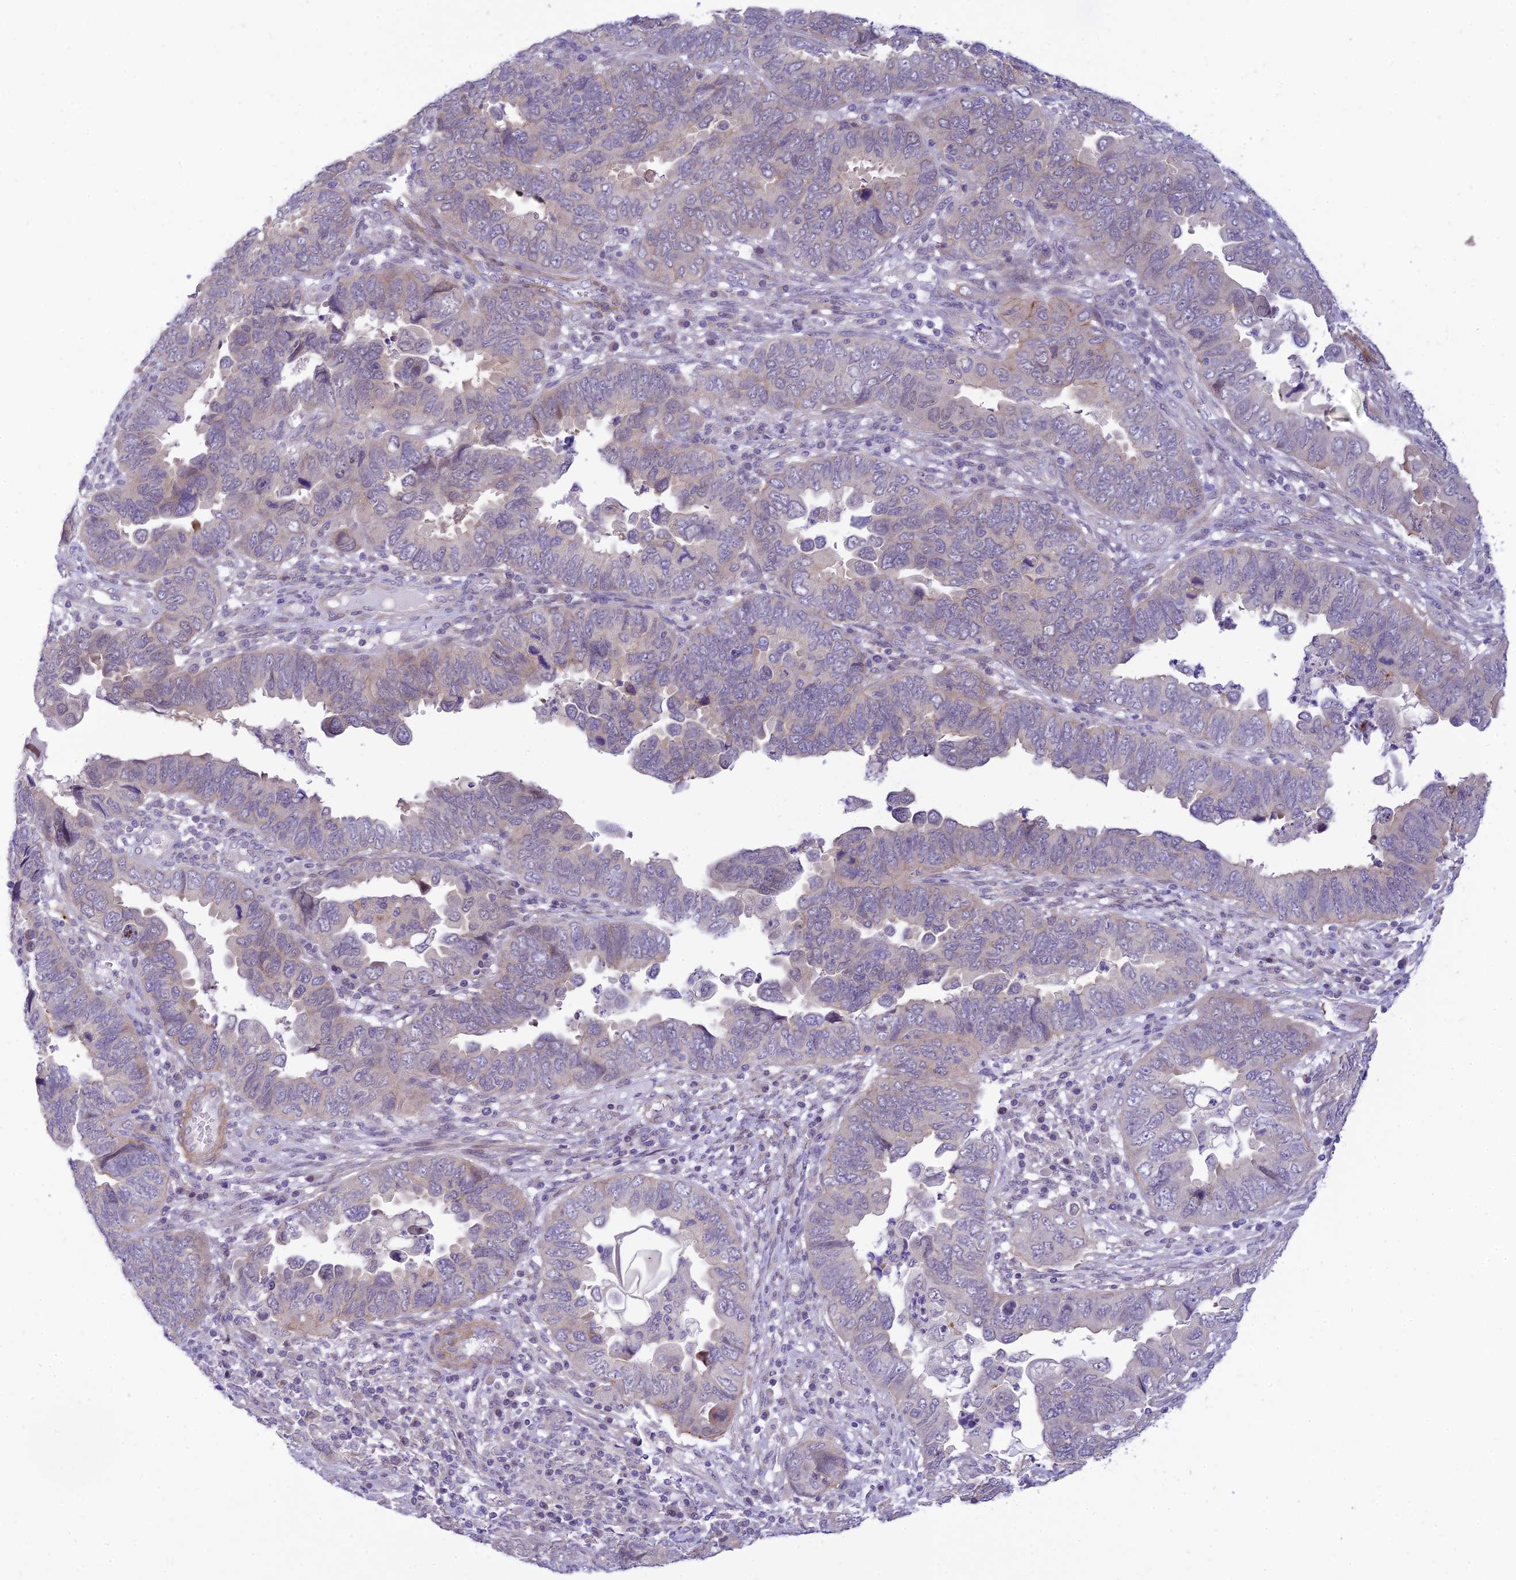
{"staining": {"intensity": "negative", "quantity": "none", "location": "none"}, "tissue": "endometrial cancer", "cell_type": "Tumor cells", "image_type": "cancer", "snomed": [{"axis": "morphology", "description": "Adenocarcinoma, NOS"}, {"axis": "topography", "description": "Endometrium"}], "caption": "Adenocarcinoma (endometrial) stained for a protein using immunohistochemistry demonstrates no staining tumor cells.", "gene": "FBXW4", "patient": {"sex": "female", "age": 79}}